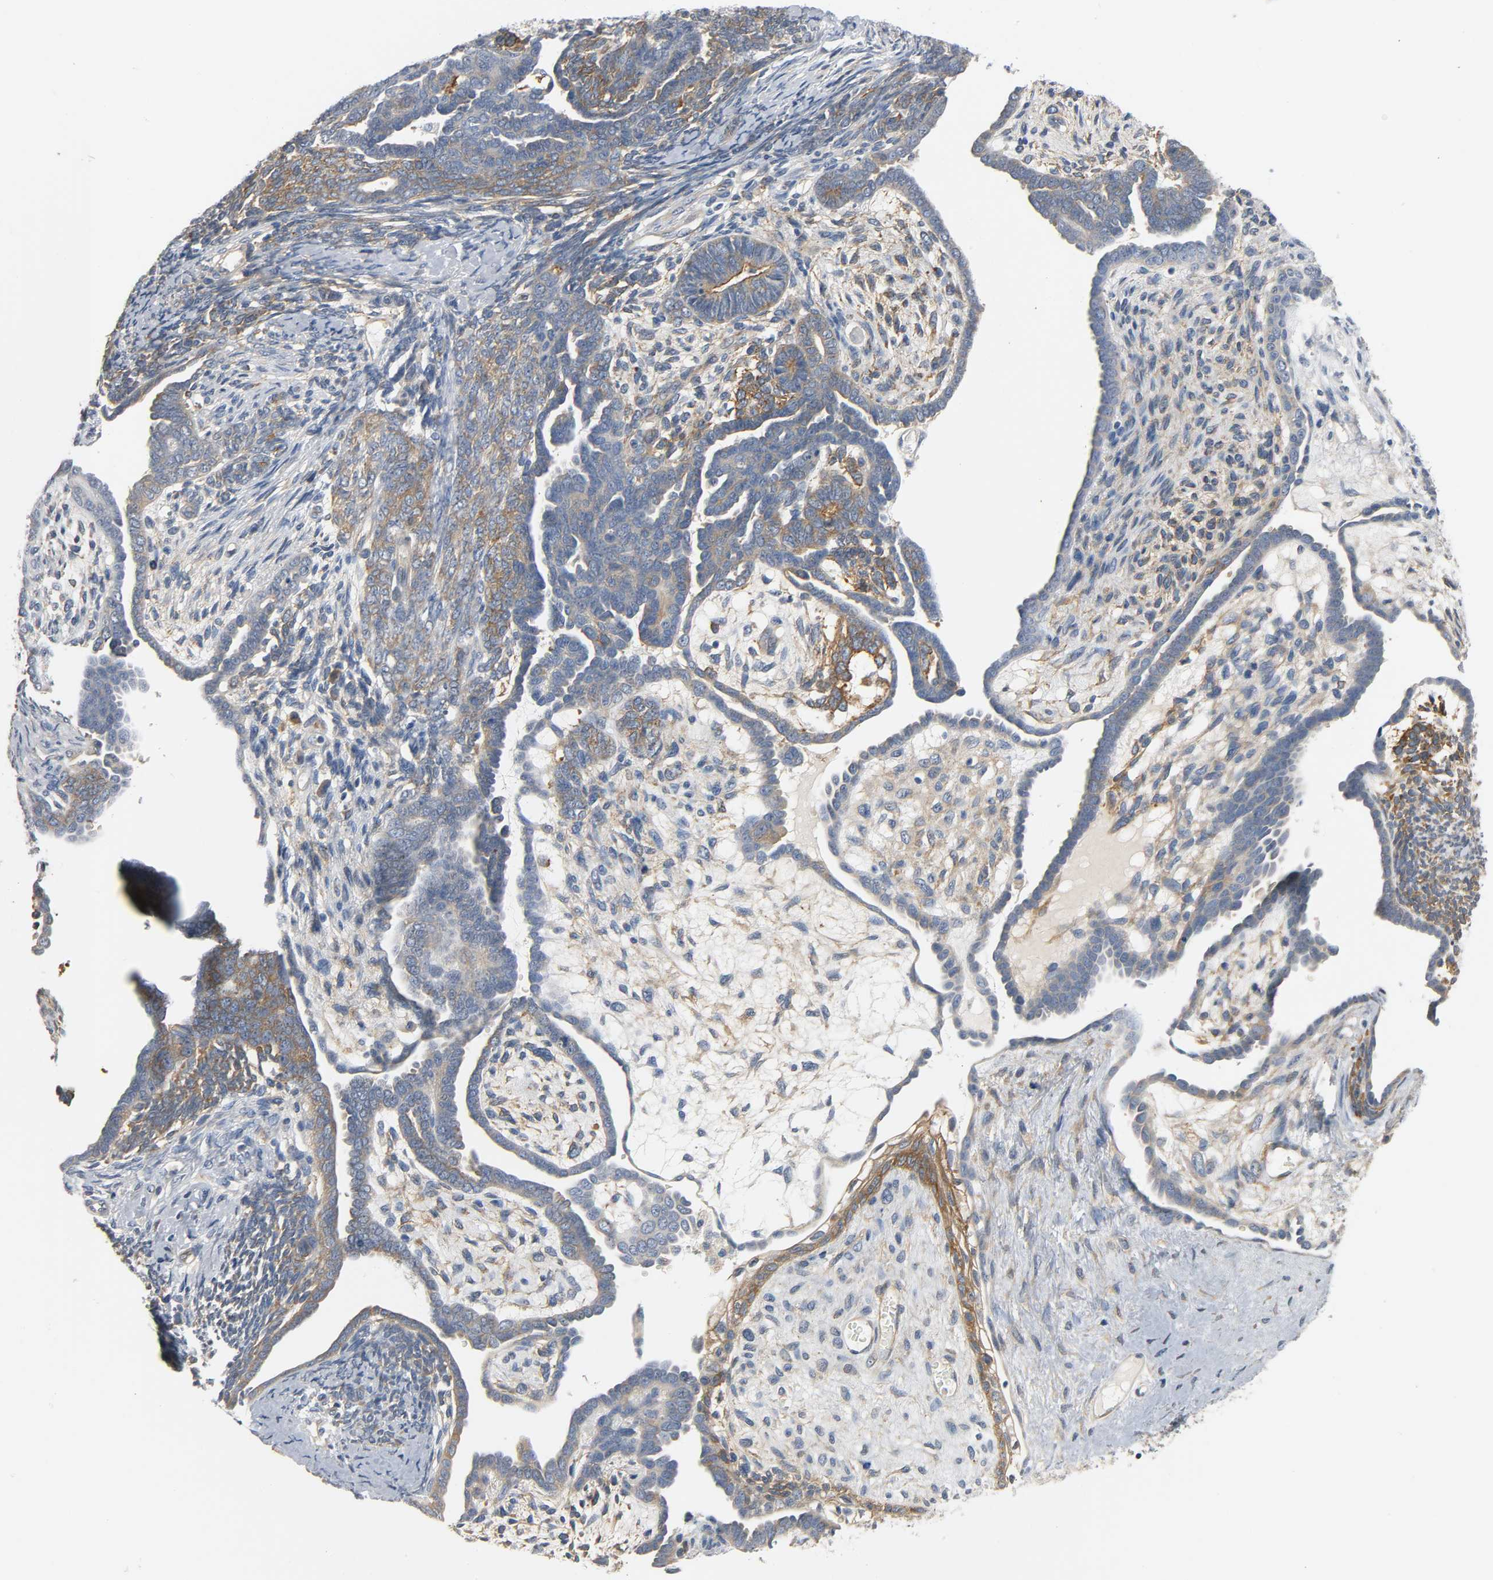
{"staining": {"intensity": "strong", "quantity": "25%-75%", "location": "cytoplasmic/membranous"}, "tissue": "endometrial cancer", "cell_type": "Tumor cells", "image_type": "cancer", "snomed": [{"axis": "morphology", "description": "Neoplasm, malignant, NOS"}, {"axis": "topography", "description": "Endometrium"}], "caption": "Endometrial cancer (neoplasm (malignant)) tissue exhibits strong cytoplasmic/membranous staining in about 25%-75% of tumor cells", "gene": "ARPC1A", "patient": {"sex": "female", "age": 74}}